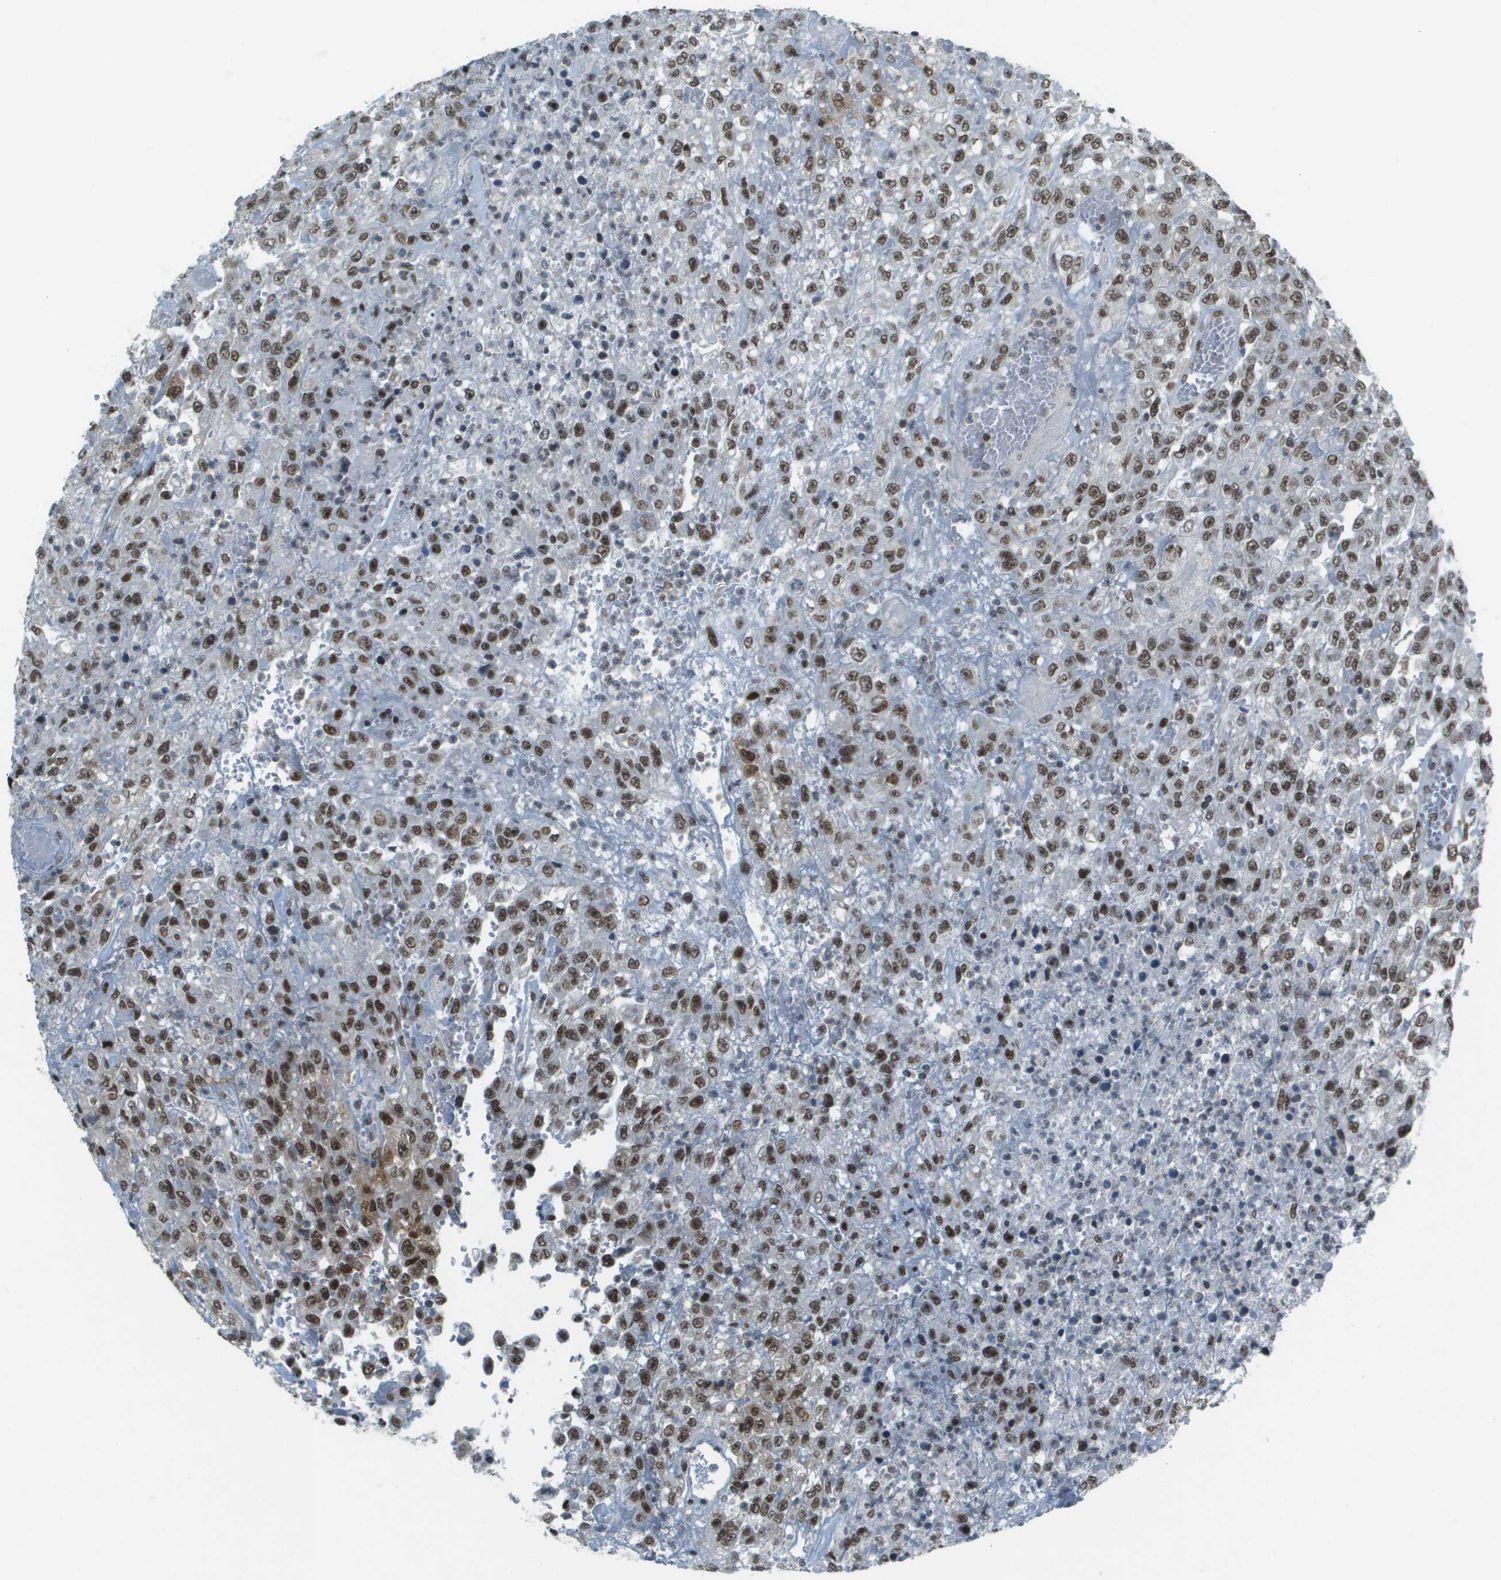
{"staining": {"intensity": "moderate", "quantity": ">75%", "location": "nuclear"}, "tissue": "urothelial cancer", "cell_type": "Tumor cells", "image_type": "cancer", "snomed": [{"axis": "morphology", "description": "Urothelial carcinoma, High grade"}, {"axis": "topography", "description": "Urinary bladder"}], "caption": "Protein staining of urothelial carcinoma (high-grade) tissue displays moderate nuclear staining in approximately >75% of tumor cells.", "gene": "IRF7", "patient": {"sex": "male", "age": 46}}